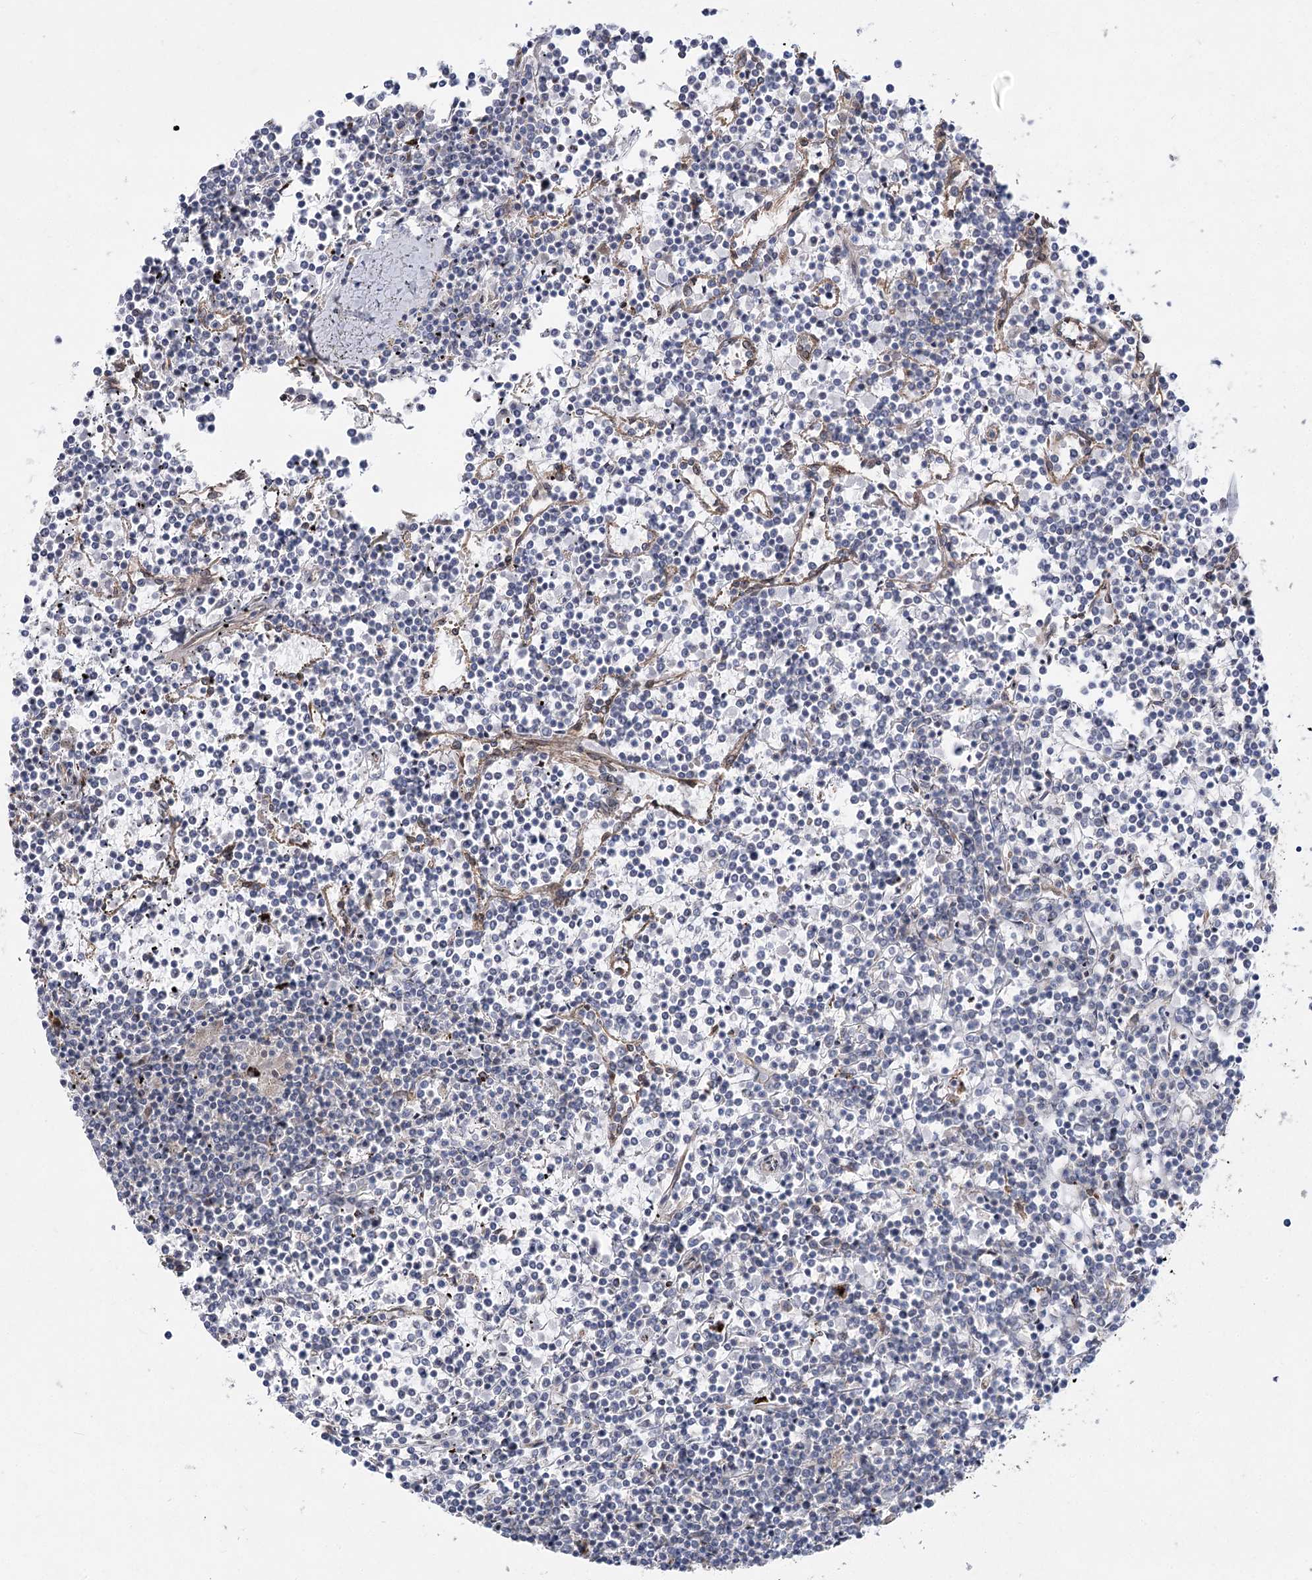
{"staining": {"intensity": "negative", "quantity": "none", "location": "none"}, "tissue": "lymphoma", "cell_type": "Tumor cells", "image_type": "cancer", "snomed": [{"axis": "morphology", "description": "Malignant lymphoma, non-Hodgkin's type, Low grade"}, {"axis": "topography", "description": "Spleen"}], "caption": "The micrograph displays no staining of tumor cells in lymphoma.", "gene": "SH3BP5L", "patient": {"sex": "female", "age": 19}}